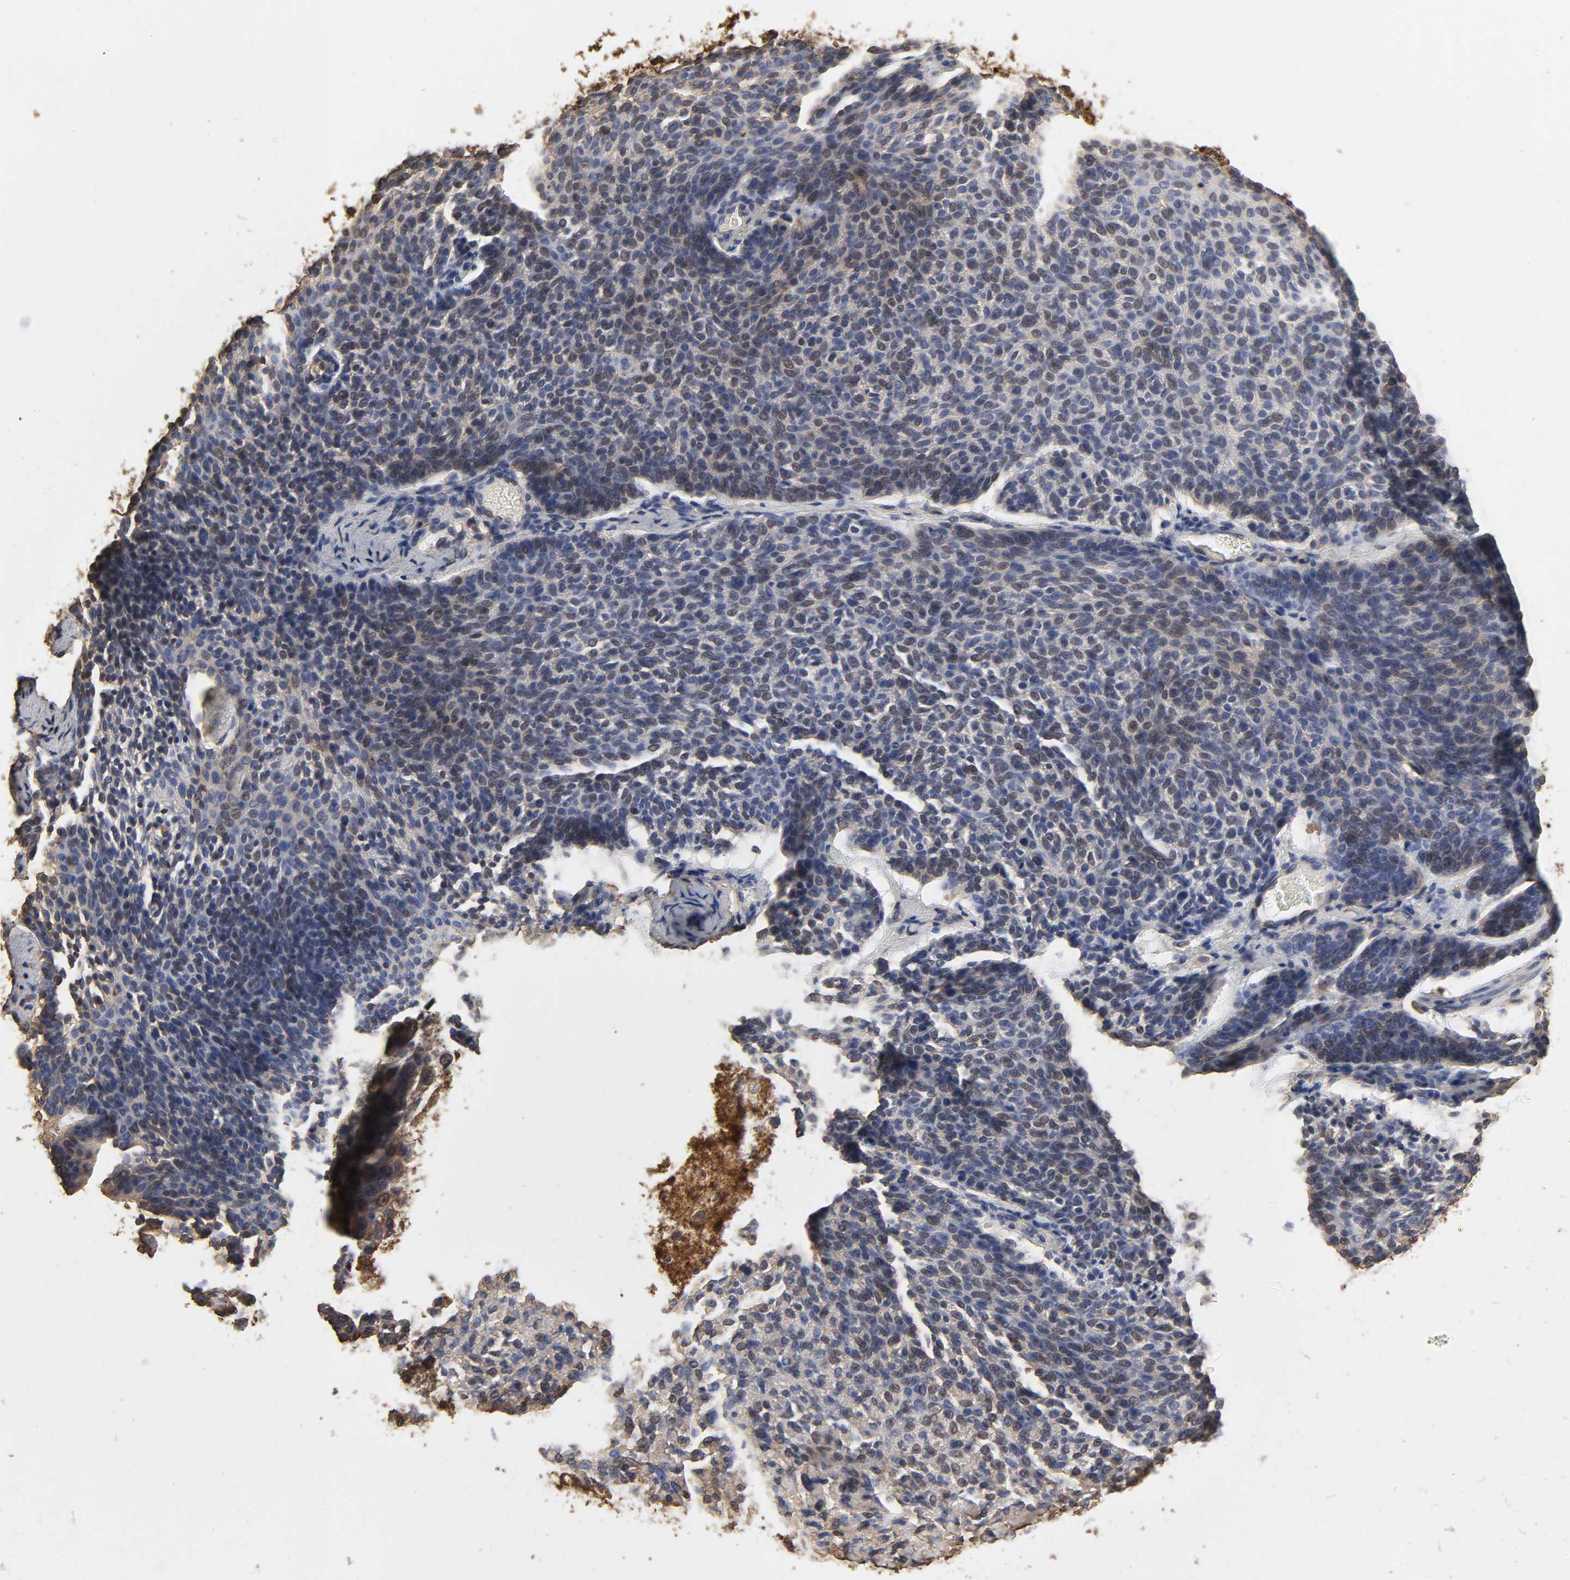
{"staining": {"intensity": "weak", "quantity": "<25%", "location": "cytoplasmic/membranous,nuclear"}, "tissue": "skin cancer", "cell_type": "Tumor cells", "image_type": "cancer", "snomed": [{"axis": "morphology", "description": "Normal tissue, NOS"}, {"axis": "morphology", "description": "Basal cell carcinoma"}, {"axis": "topography", "description": "Skin"}], "caption": "Tumor cells show no significant staining in skin basal cell carcinoma.", "gene": "ANXA2", "patient": {"sex": "female", "age": 70}}